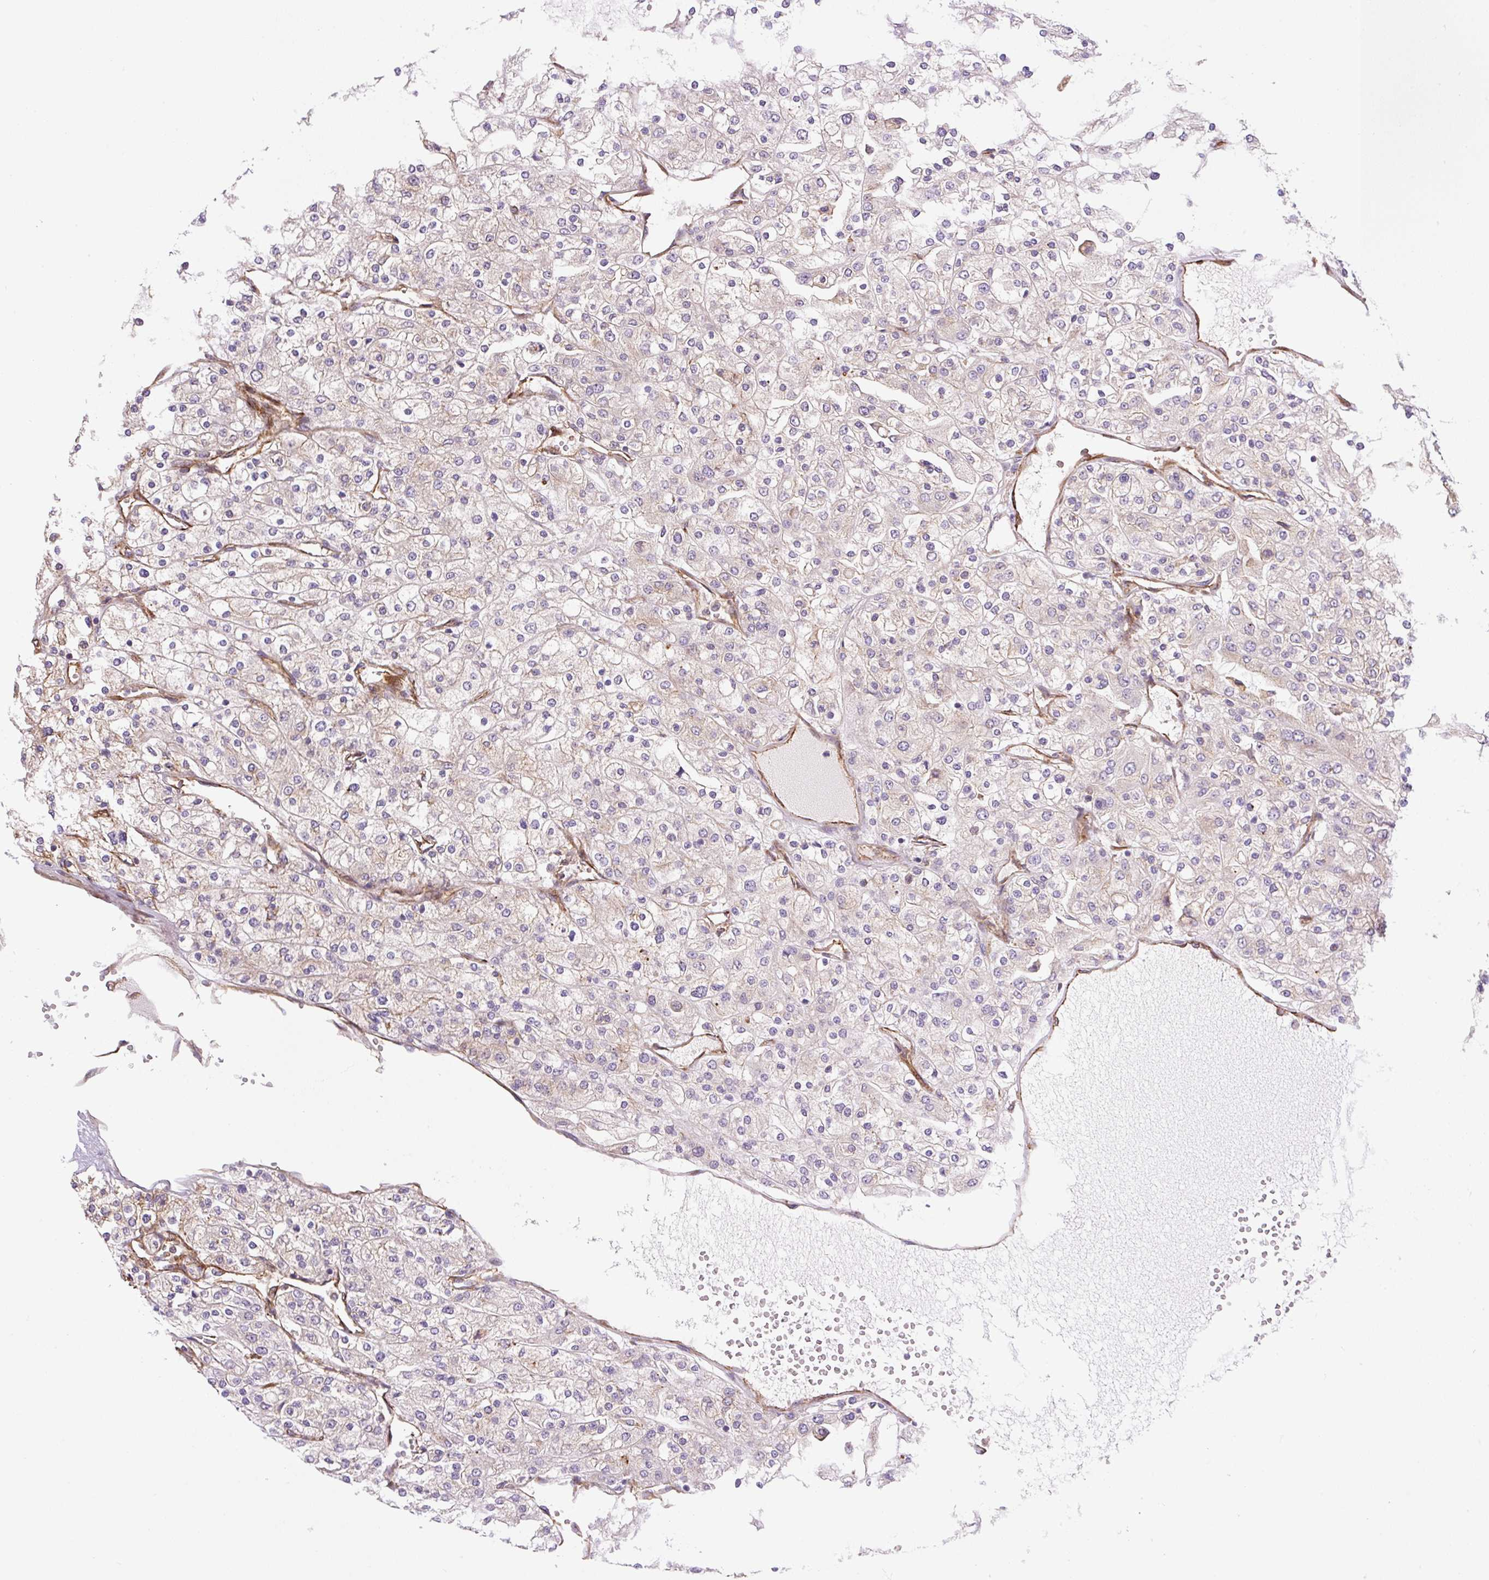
{"staining": {"intensity": "negative", "quantity": "none", "location": "none"}, "tissue": "renal cancer", "cell_type": "Tumor cells", "image_type": "cancer", "snomed": [{"axis": "morphology", "description": "Adenocarcinoma, NOS"}, {"axis": "topography", "description": "Kidney"}], "caption": "Tumor cells are negative for protein expression in human renal adenocarcinoma. The staining is performed using DAB brown chromogen with nuclei counter-stained in using hematoxylin.", "gene": "SEPTIN10", "patient": {"sex": "male", "age": 80}}